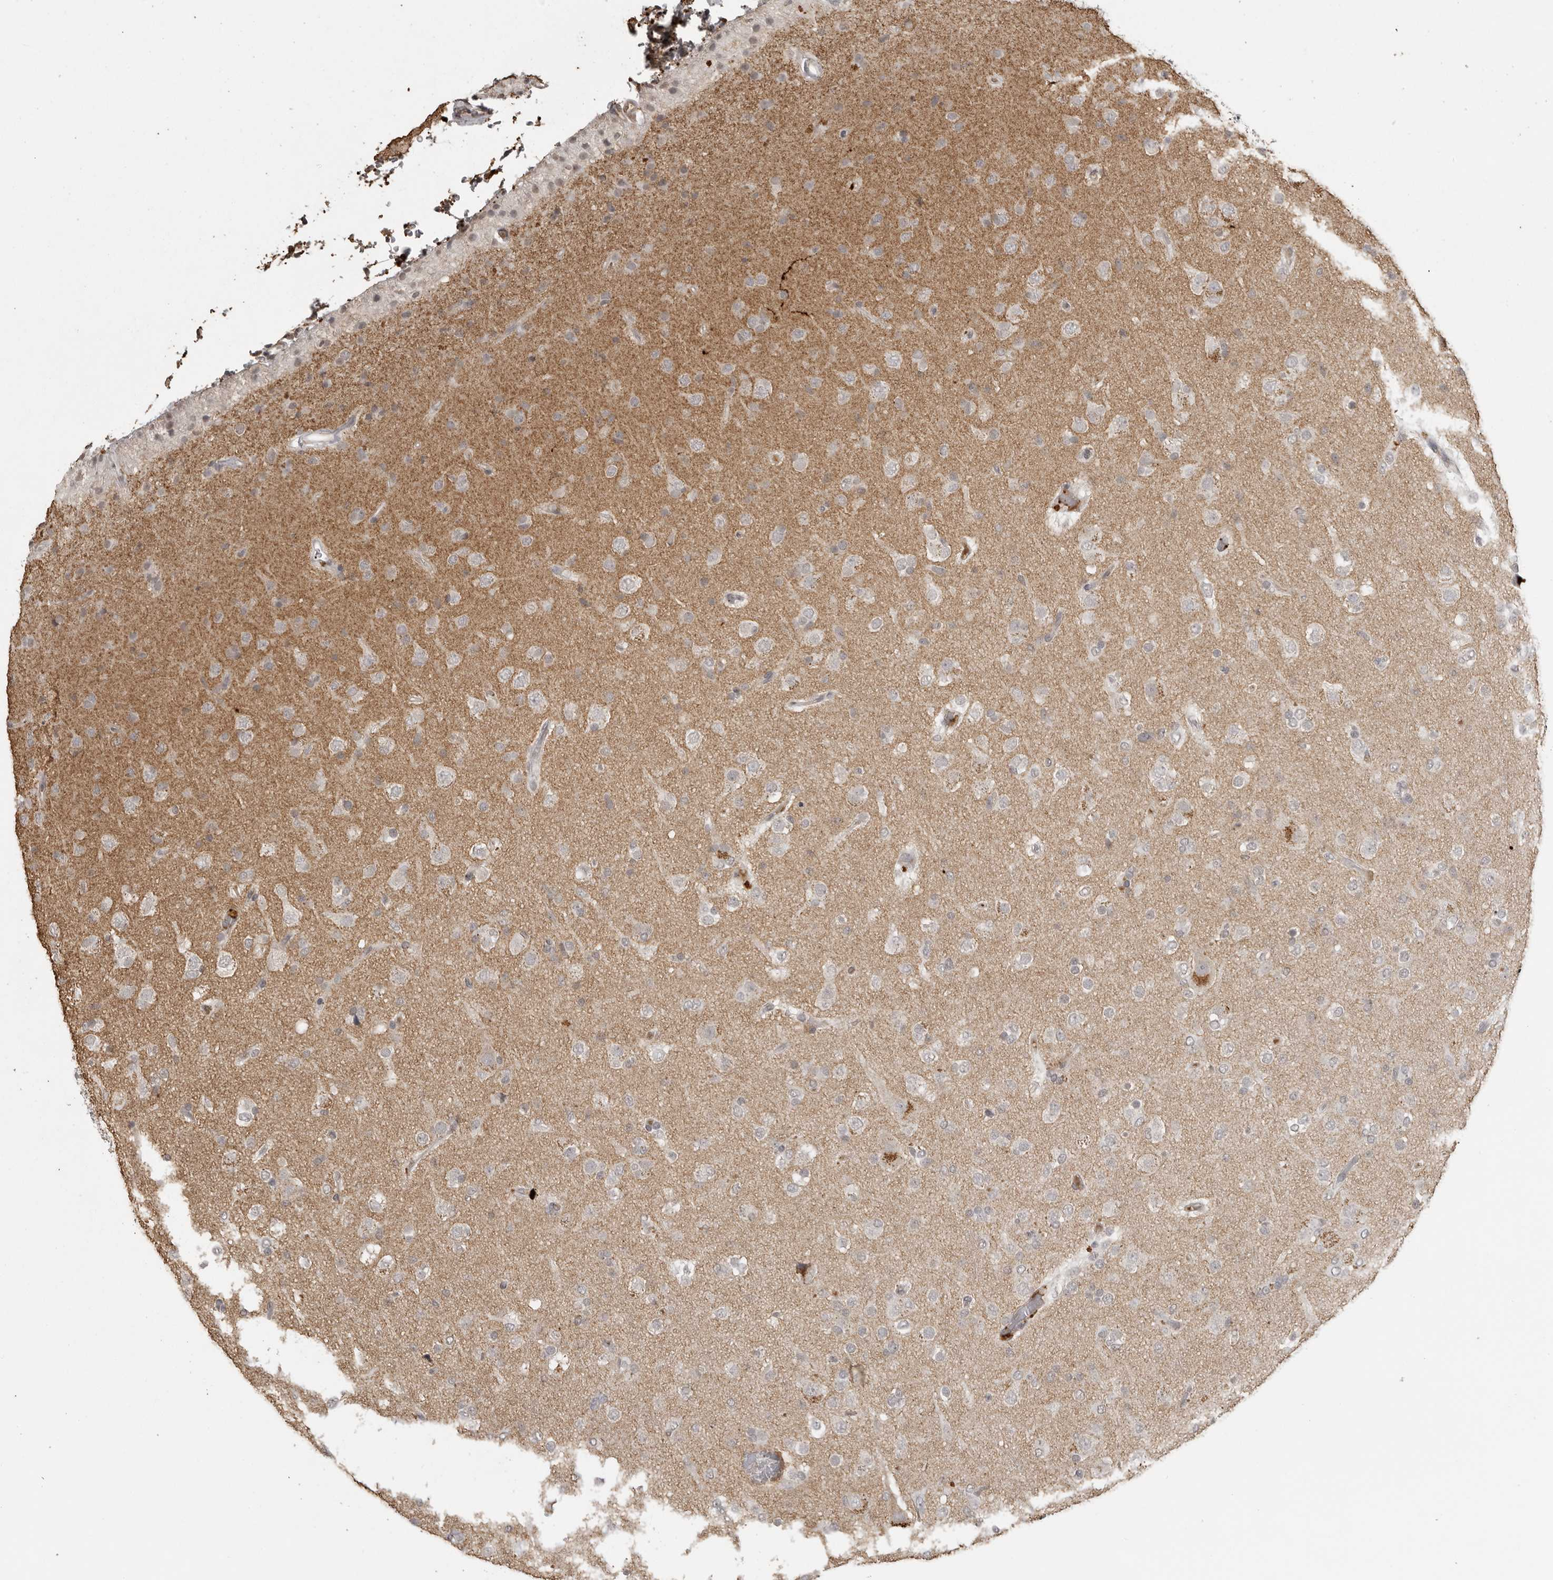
{"staining": {"intensity": "weak", "quantity": "<25%", "location": "cytoplasmic/membranous"}, "tissue": "glioma", "cell_type": "Tumor cells", "image_type": "cancer", "snomed": [{"axis": "morphology", "description": "Glioma, malignant, Low grade"}, {"axis": "topography", "description": "Brain"}], "caption": "This is an IHC photomicrograph of human malignant glioma (low-grade). There is no staining in tumor cells.", "gene": "CTF1", "patient": {"sex": "male", "age": 65}}